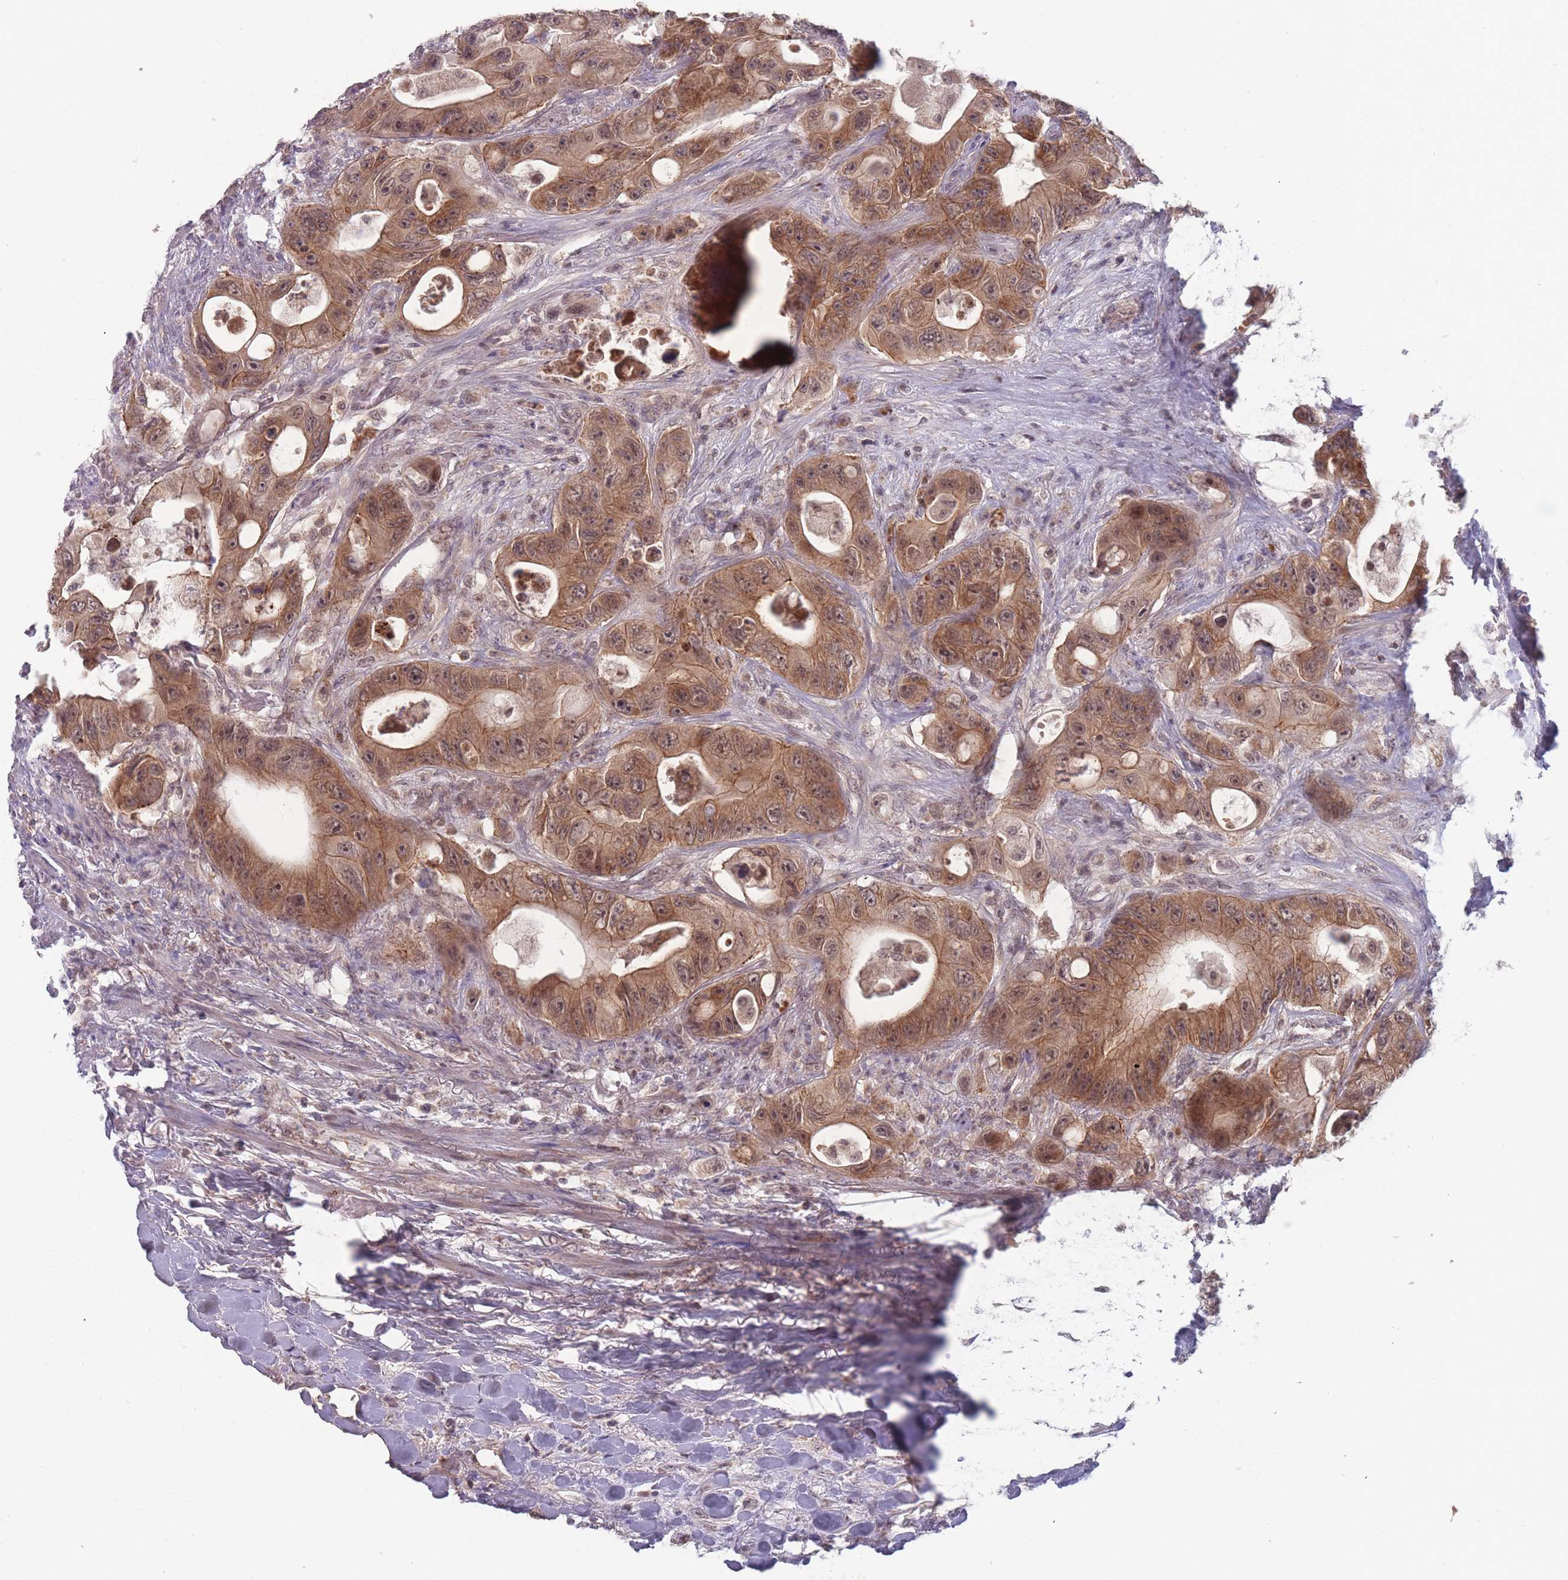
{"staining": {"intensity": "moderate", "quantity": ">75%", "location": "cytoplasmic/membranous,nuclear"}, "tissue": "colorectal cancer", "cell_type": "Tumor cells", "image_type": "cancer", "snomed": [{"axis": "morphology", "description": "Adenocarcinoma, NOS"}, {"axis": "topography", "description": "Colon"}], "caption": "Colorectal cancer tissue demonstrates moderate cytoplasmic/membranous and nuclear expression in about >75% of tumor cells", "gene": "TMEM232", "patient": {"sex": "female", "age": 46}}